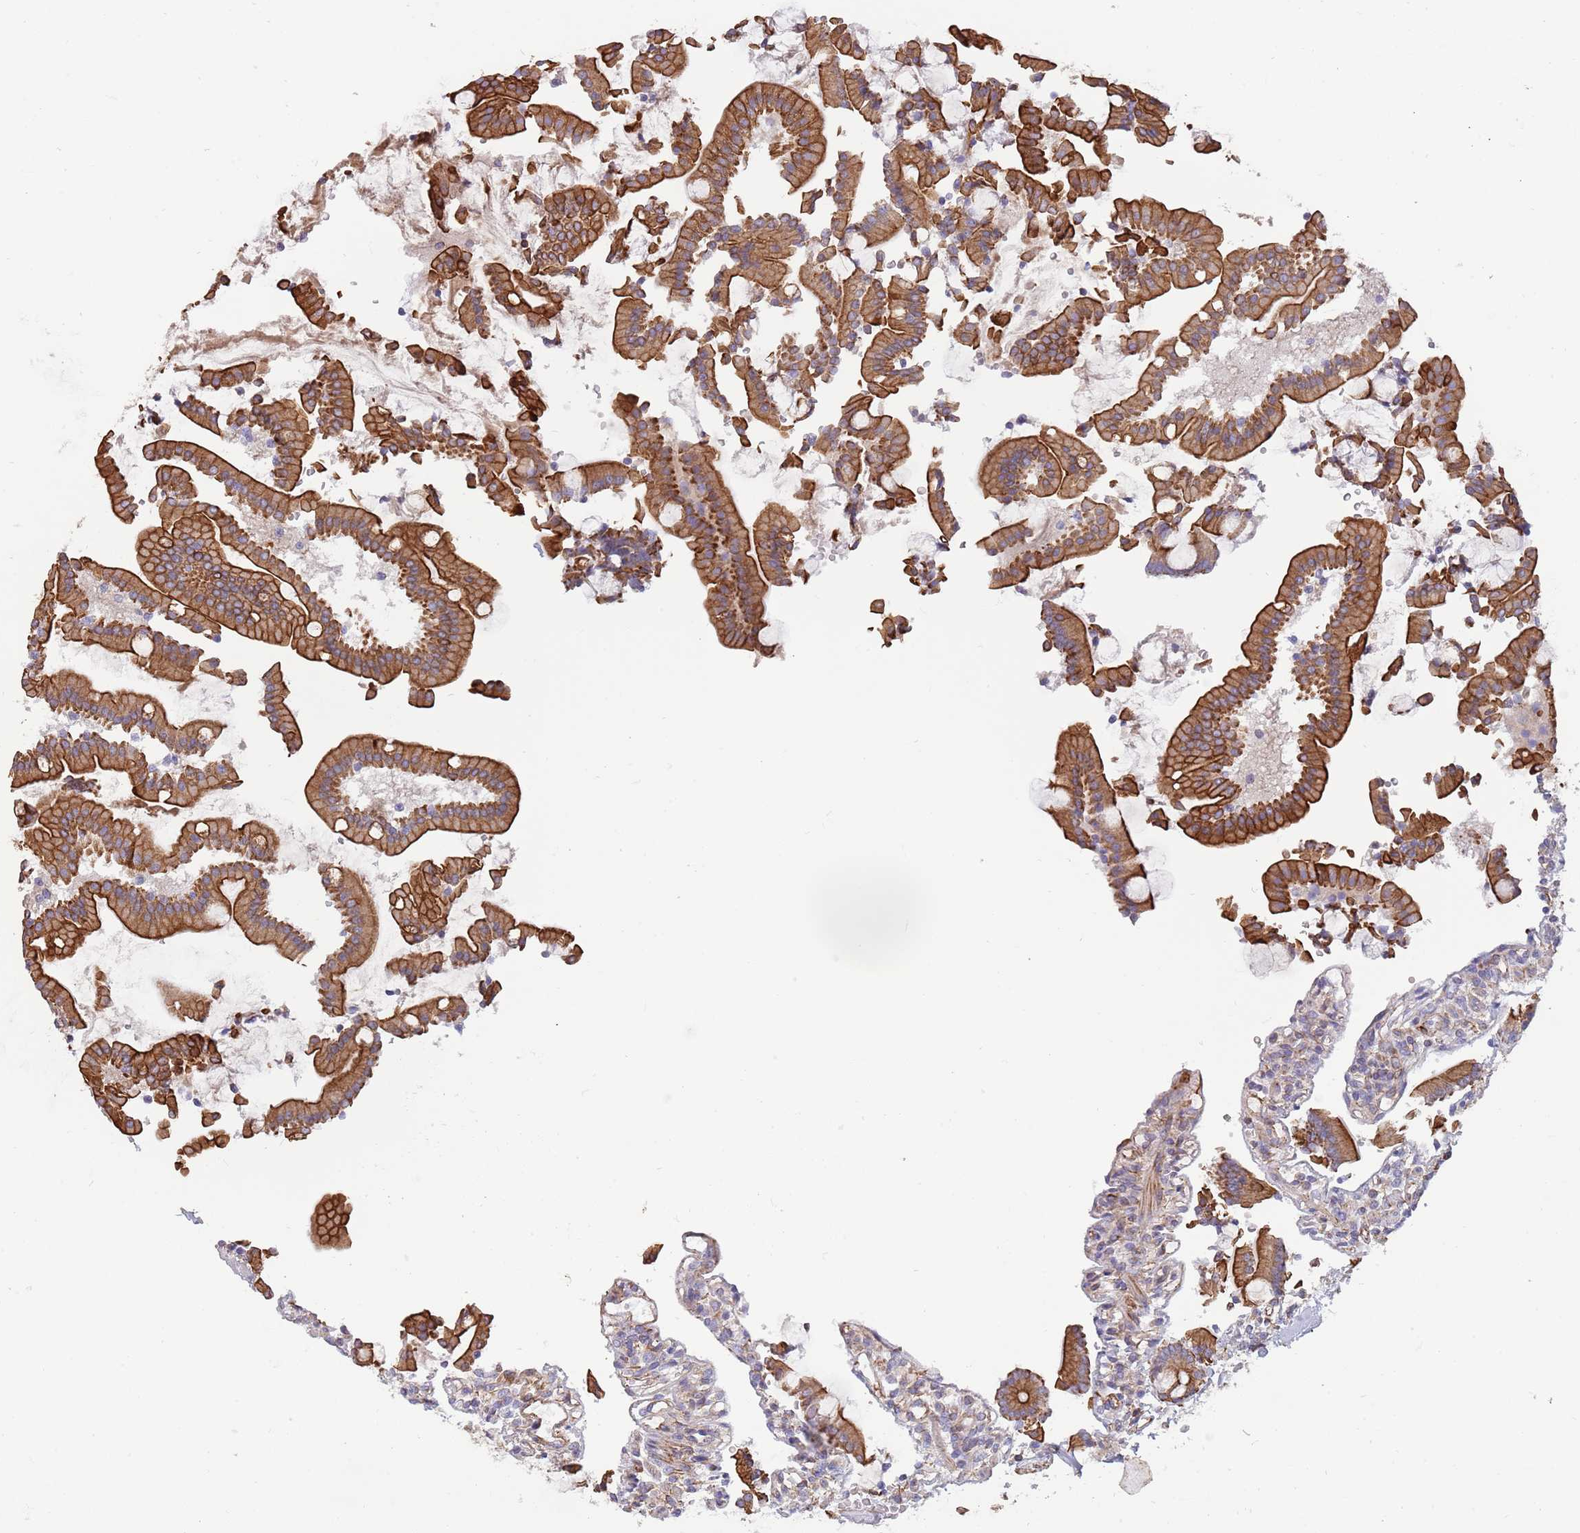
{"staining": {"intensity": "strong", "quantity": ">75%", "location": "cytoplasmic/membranous"}, "tissue": "duodenum", "cell_type": "Glandular cells", "image_type": "normal", "snomed": [{"axis": "morphology", "description": "Normal tissue, NOS"}, {"axis": "topography", "description": "Duodenum"}], "caption": "Glandular cells show strong cytoplasmic/membranous staining in about >75% of cells in normal duodenum.", "gene": "MOGAT1", "patient": {"sex": "male", "age": 55}}